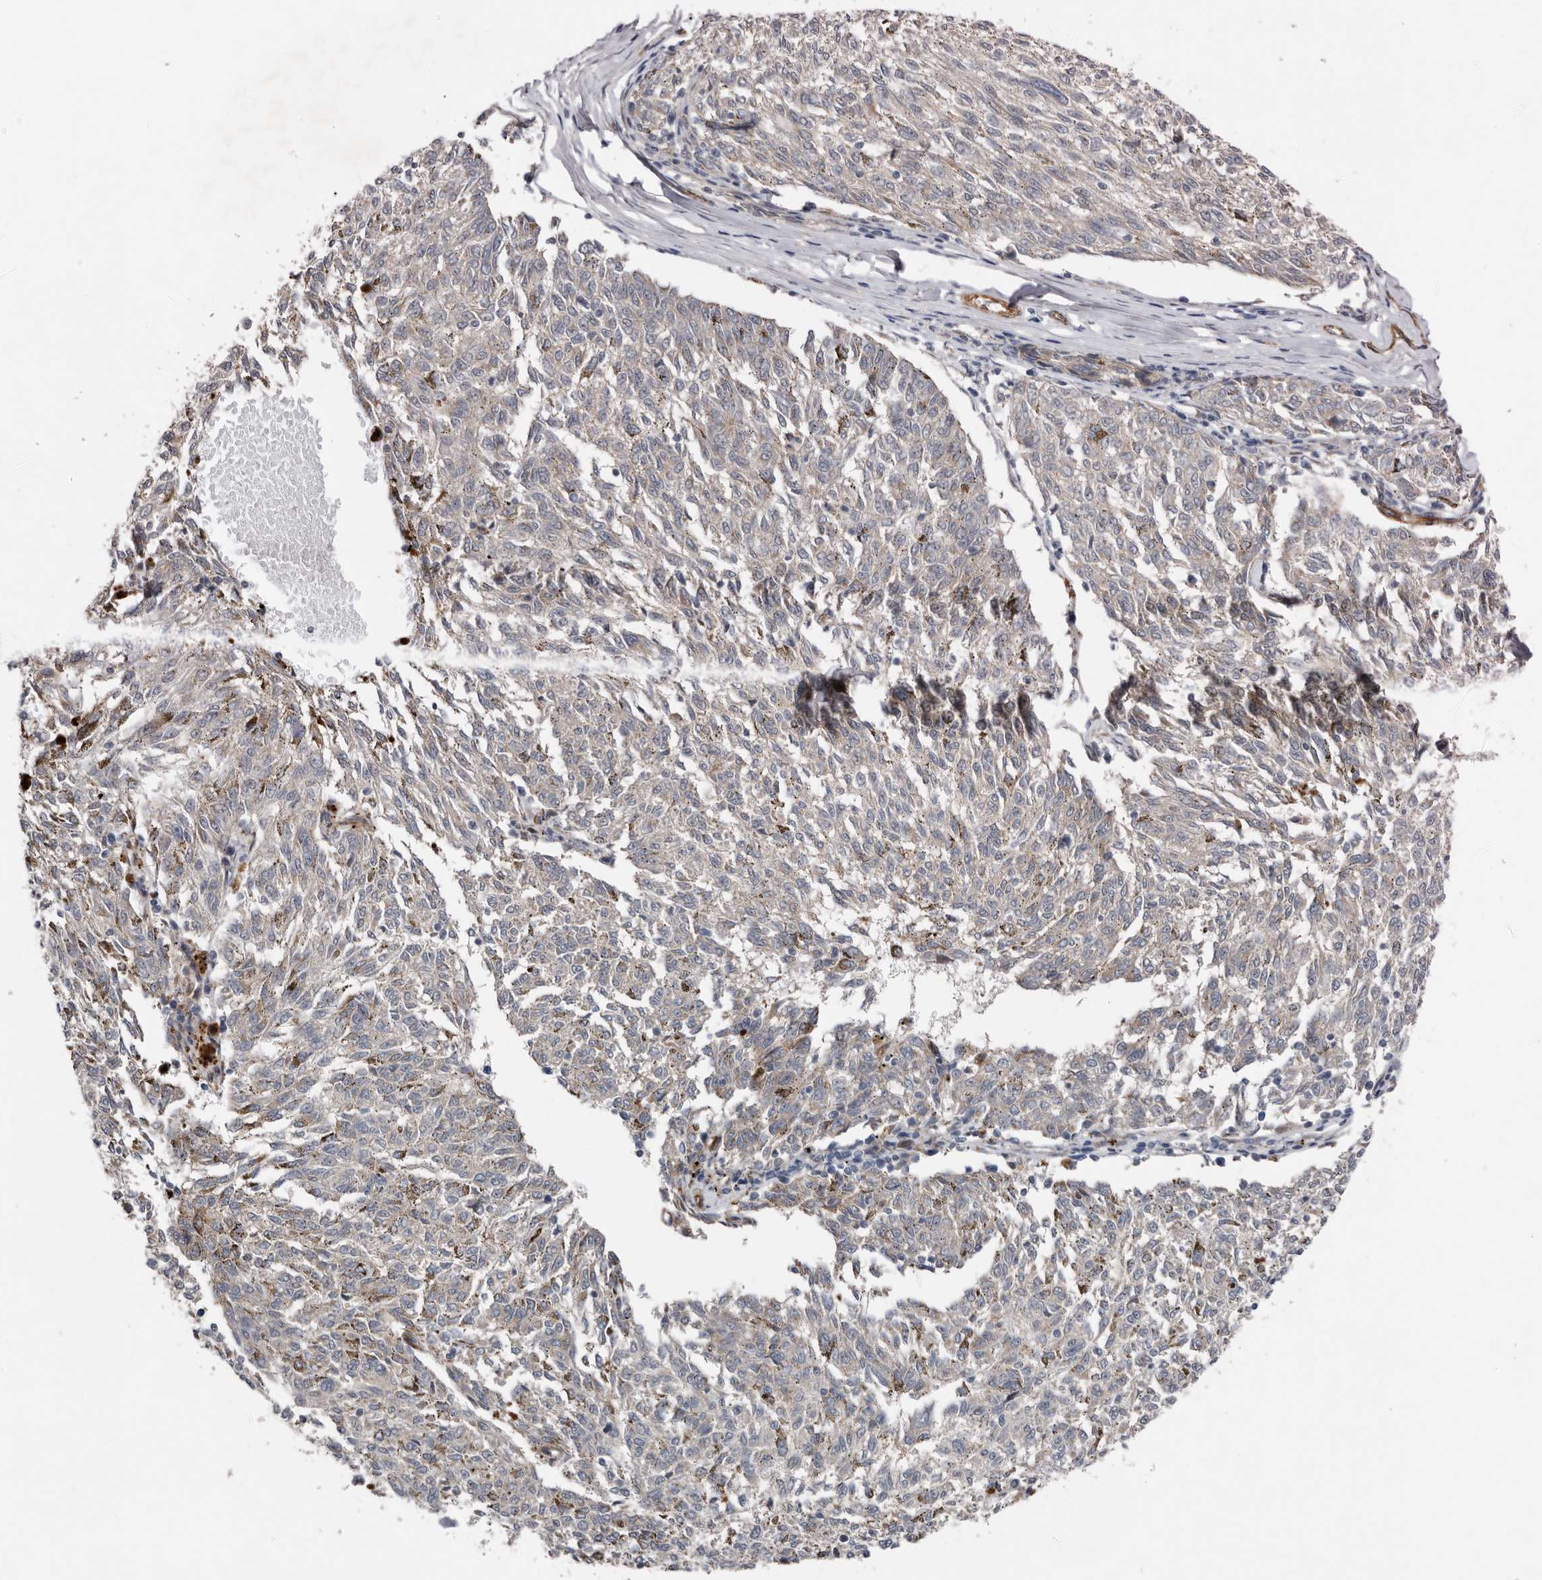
{"staining": {"intensity": "negative", "quantity": "none", "location": "none"}, "tissue": "melanoma", "cell_type": "Tumor cells", "image_type": "cancer", "snomed": [{"axis": "morphology", "description": "Malignant melanoma, NOS"}, {"axis": "topography", "description": "Skin"}], "caption": "Tumor cells are negative for brown protein staining in malignant melanoma. The staining is performed using DAB brown chromogen with nuclei counter-stained in using hematoxylin.", "gene": "RANBP17", "patient": {"sex": "female", "age": 72}}